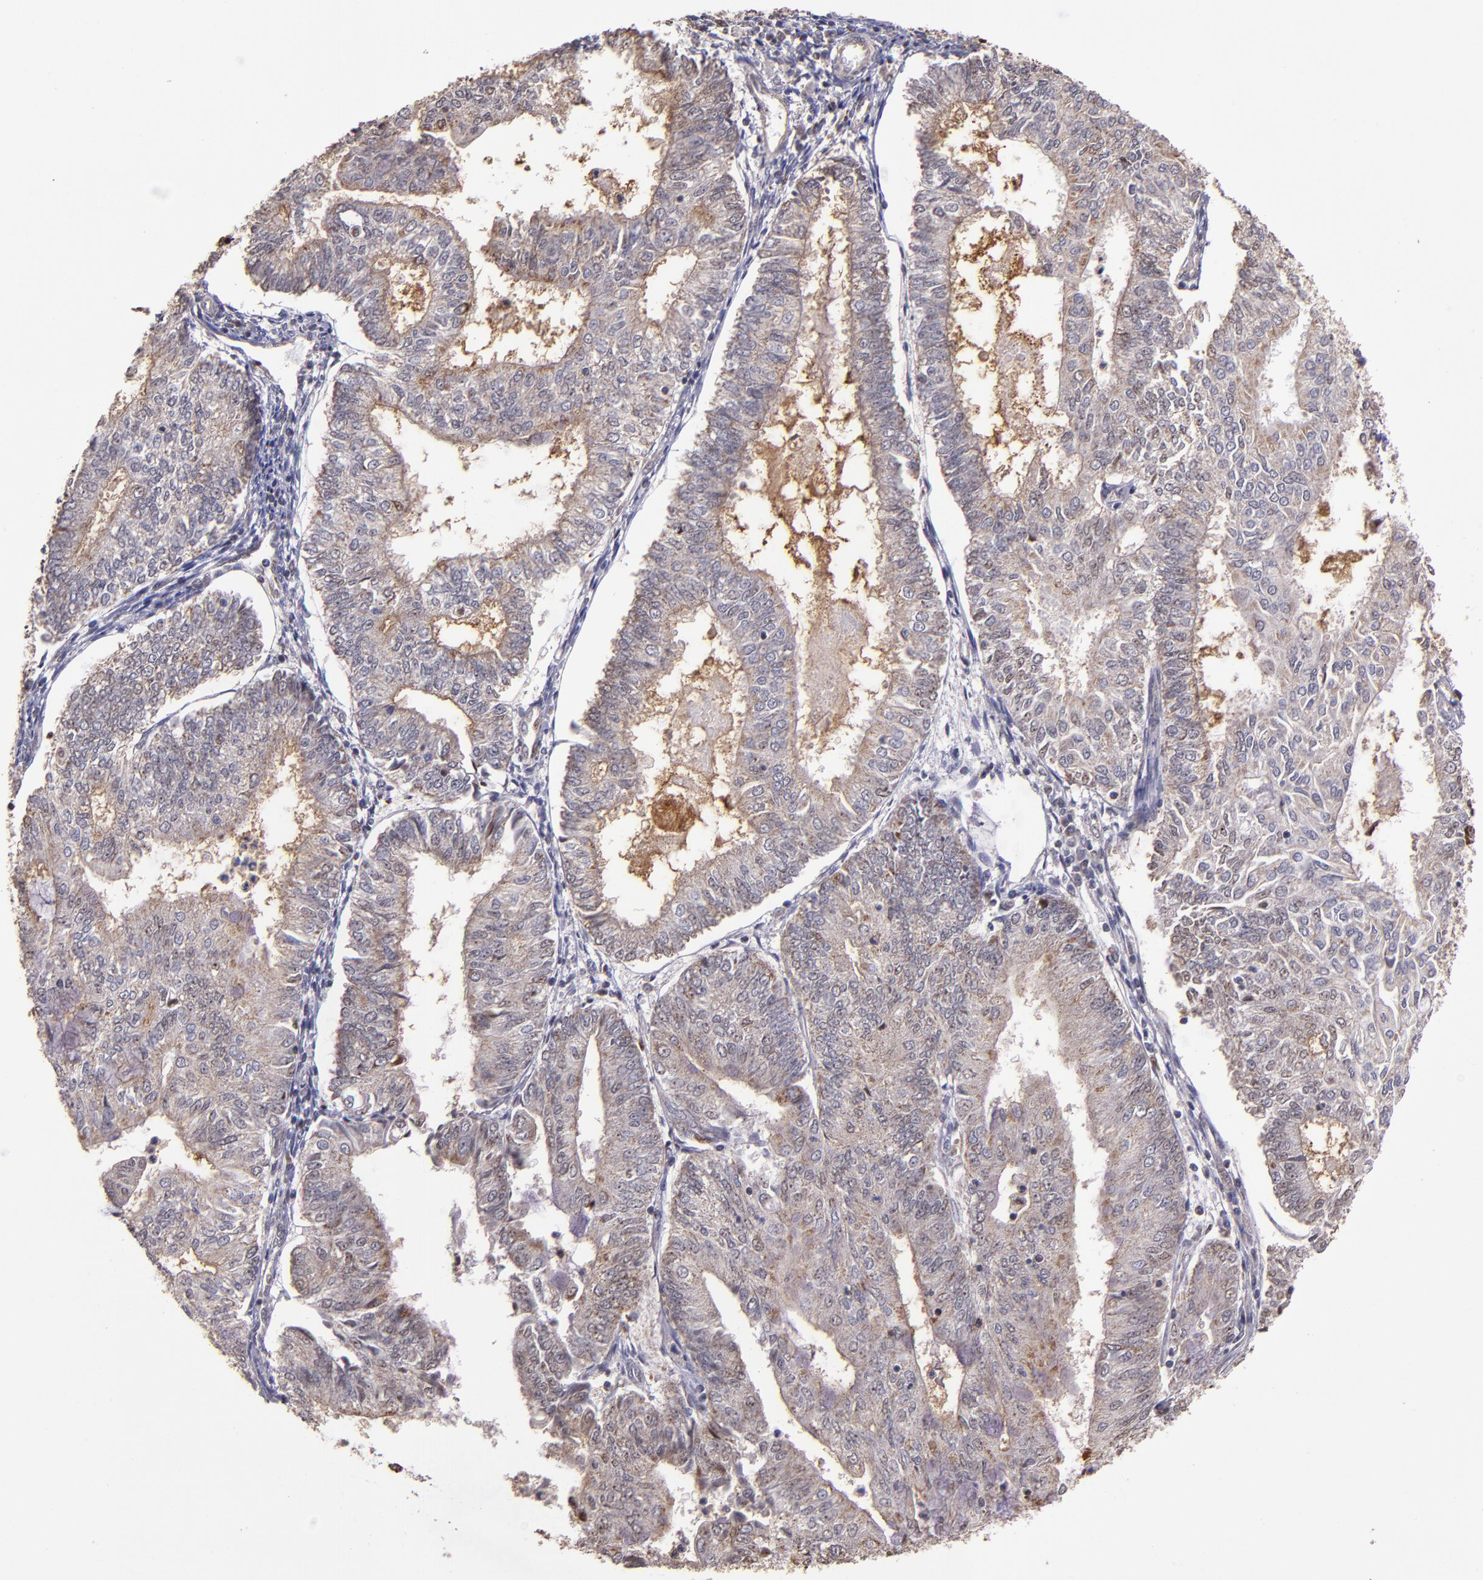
{"staining": {"intensity": "weak", "quantity": "25%-75%", "location": "cytoplasmic/membranous"}, "tissue": "endometrial cancer", "cell_type": "Tumor cells", "image_type": "cancer", "snomed": [{"axis": "morphology", "description": "Adenocarcinoma, NOS"}, {"axis": "topography", "description": "Endometrium"}], "caption": "Immunohistochemistry micrograph of neoplastic tissue: human endometrial adenocarcinoma stained using immunohistochemistry (IHC) reveals low levels of weak protein expression localized specifically in the cytoplasmic/membranous of tumor cells, appearing as a cytoplasmic/membranous brown color.", "gene": "CECR2", "patient": {"sex": "female", "age": 59}}